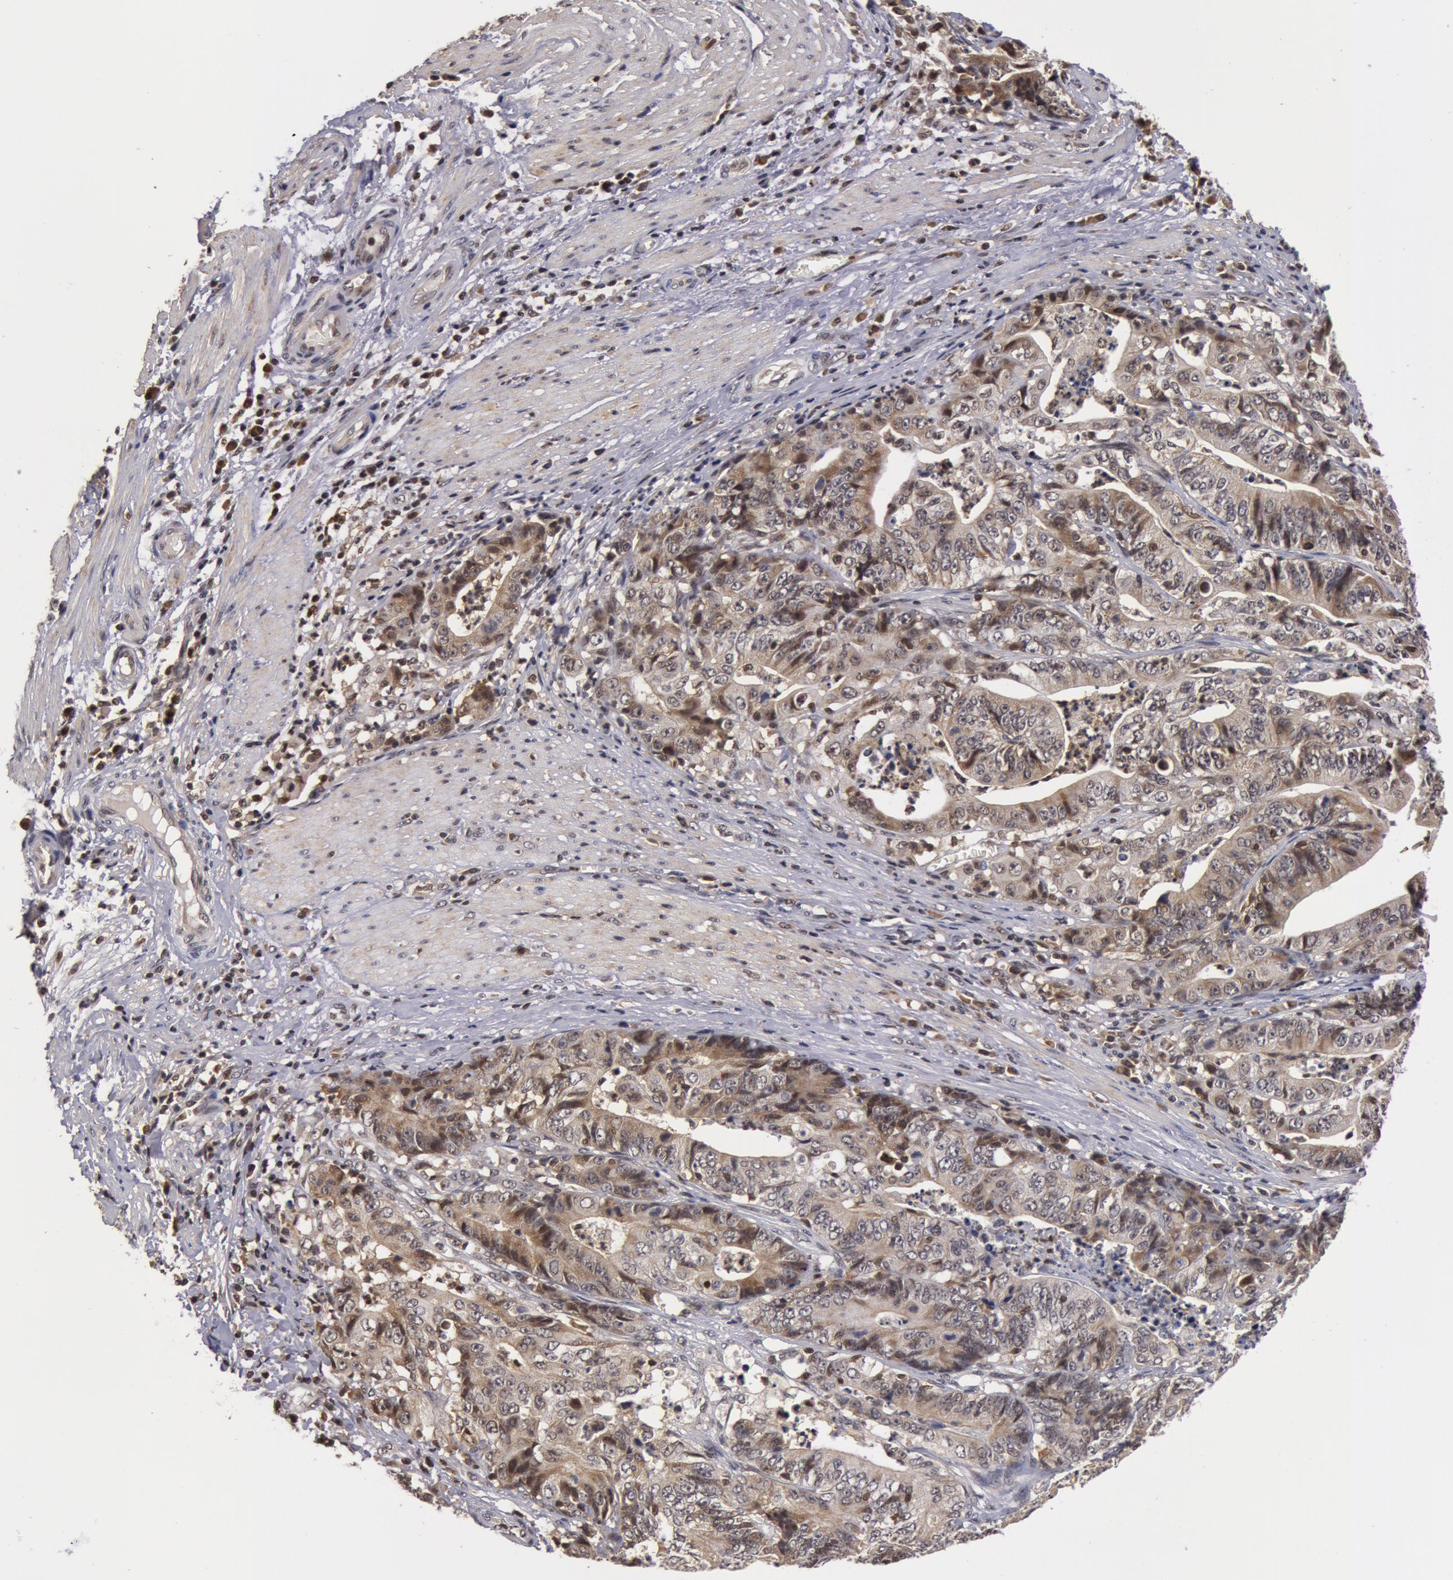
{"staining": {"intensity": "weak", "quantity": "<25%", "location": "nuclear"}, "tissue": "stomach cancer", "cell_type": "Tumor cells", "image_type": "cancer", "snomed": [{"axis": "morphology", "description": "Adenocarcinoma, NOS"}, {"axis": "topography", "description": "Stomach, lower"}], "caption": "The image reveals no significant positivity in tumor cells of stomach adenocarcinoma. The staining is performed using DAB brown chromogen with nuclei counter-stained in using hematoxylin.", "gene": "ZNF350", "patient": {"sex": "female", "age": 86}}